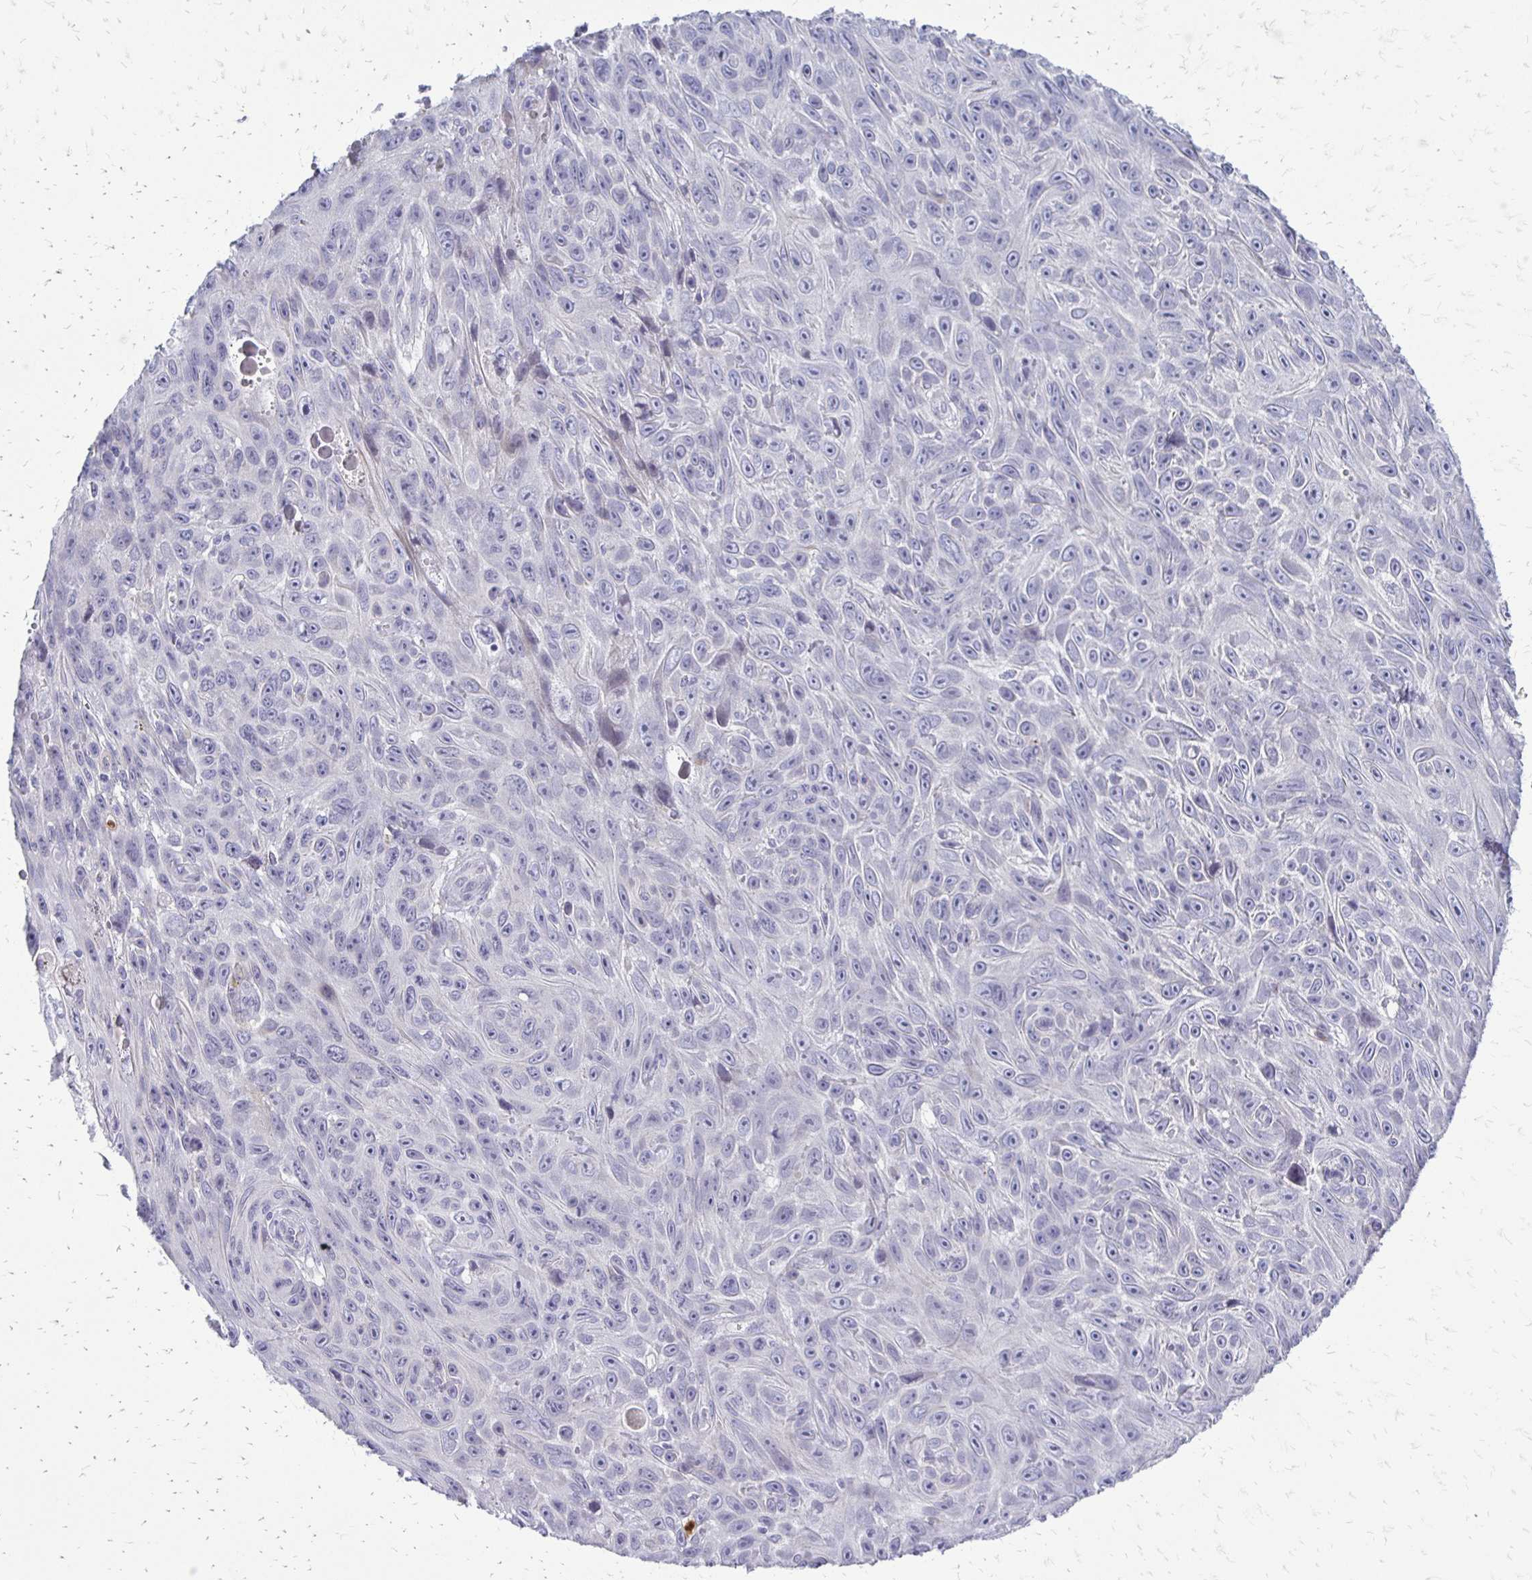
{"staining": {"intensity": "negative", "quantity": "none", "location": "none"}, "tissue": "skin cancer", "cell_type": "Tumor cells", "image_type": "cancer", "snomed": [{"axis": "morphology", "description": "Squamous cell carcinoma, NOS"}, {"axis": "topography", "description": "Skin"}], "caption": "A high-resolution image shows immunohistochemistry staining of squamous cell carcinoma (skin), which exhibits no significant expression in tumor cells.", "gene": "EPYC", "patient": {"sex": "male", "age": 82}}